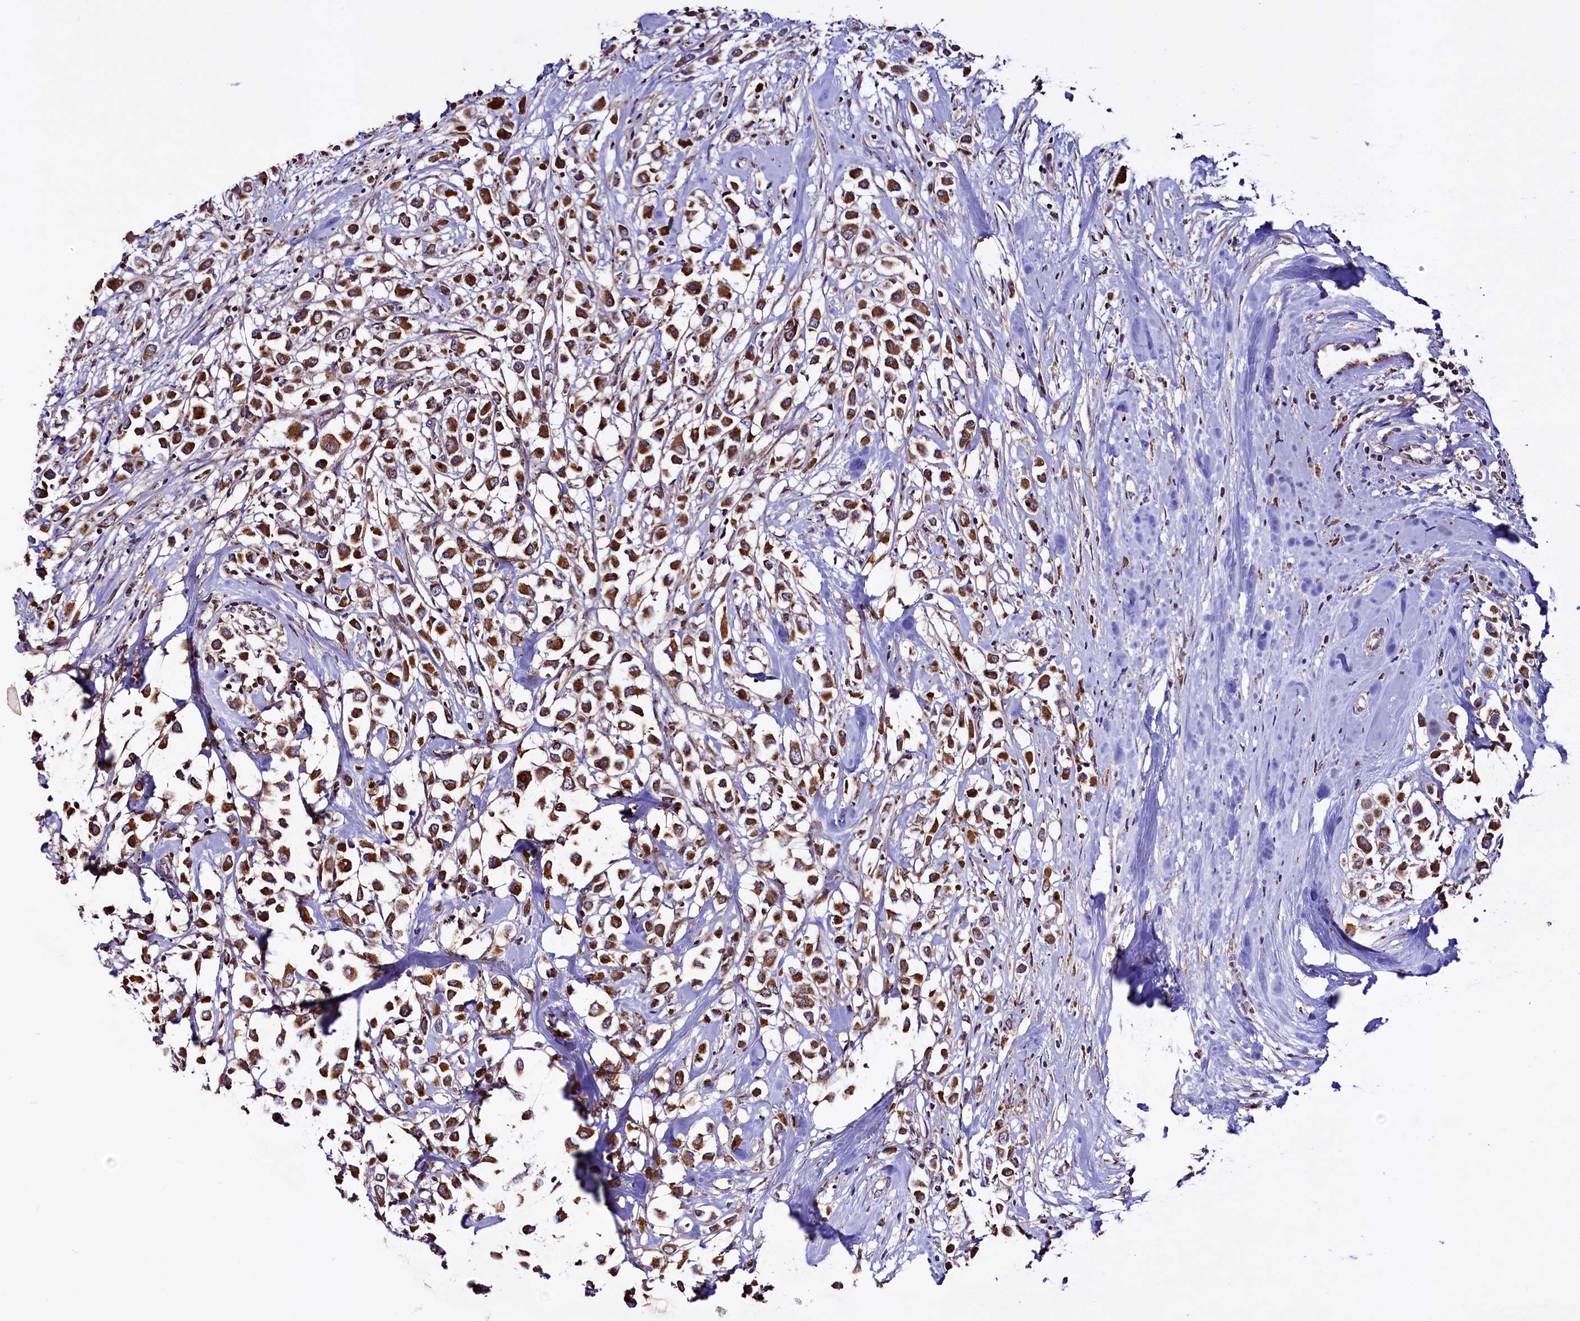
{"staining": {"intensity": "strong", "quantity": ">75%", "location": "cytoplasmic/membranous"}, "tissue": "breast cancer", "cell_type": "Tumor cells", "image_type": "cancer", "snomed": [{"axis": "morphology", "description": "Duct carcinoma"}, {"axis": "topography", "description": "Breast"}], "caption": "A micrograph of human intraductal carcinoma (breast) stained for a protein exhibits strong cytoplasmic/membranous brown staining in tumor cells.", "gene": "STARD5", "patient": {"sex": "female", "age": 87}}